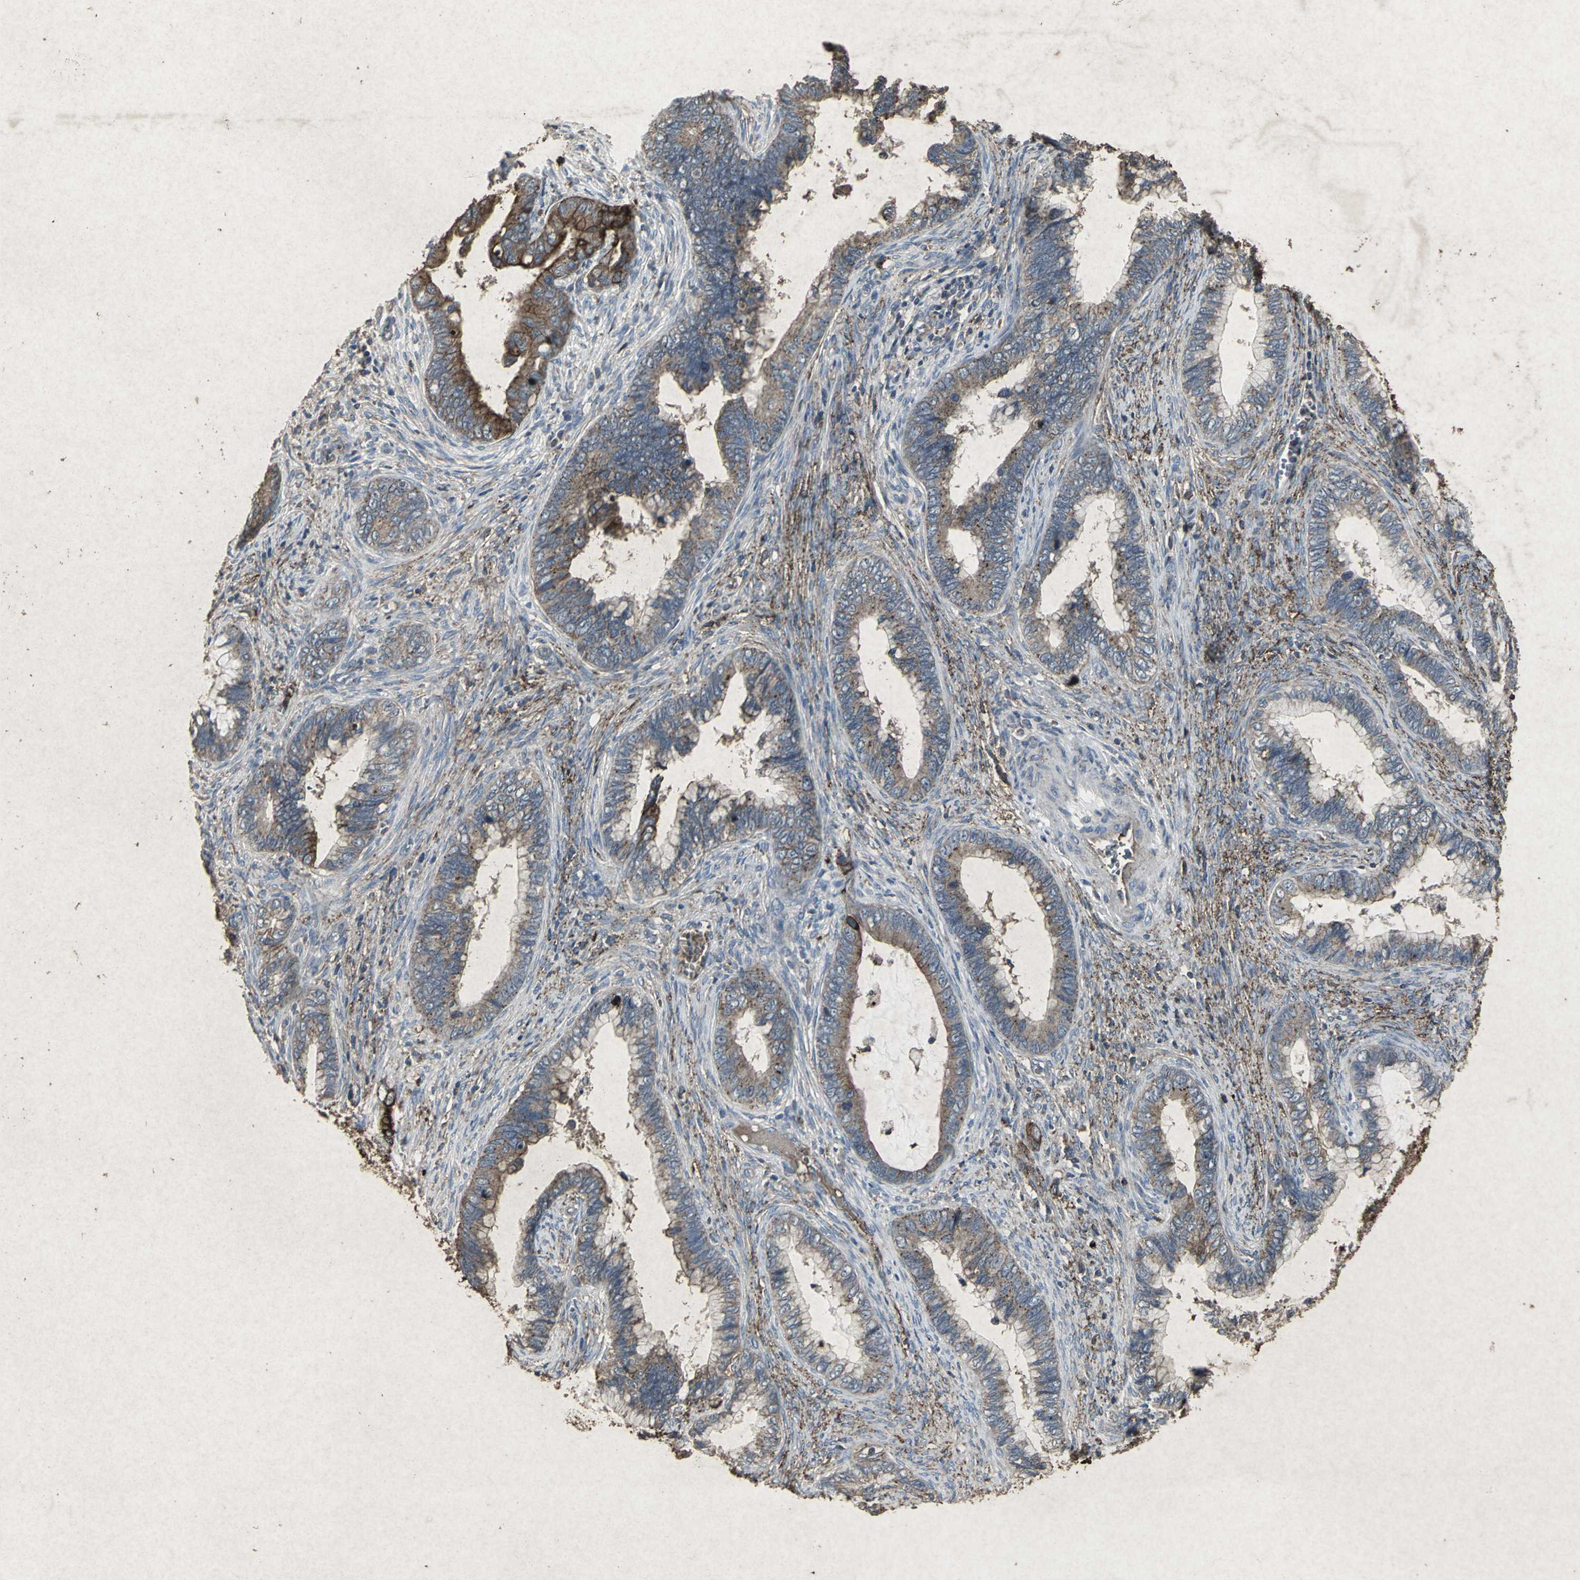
{"staining": {"intensity": "strong", "quantity": "25%-75%", "location": "cytoplasmic/membranous"}, "tissue": "cervical cancer", "cell_type": "Tumor cells", "image_type": "cancer", "snomed": [{"axis": "morphology", "description": "Adenocarcinoma, NOS"}, {"axis": "topography", "description": "Cervix"}], "caption": "A photomicrograph showing strong cytoplasmic/membranous expression in about 25%-75% of tumor cells in cervical adenocarcinoma, as visualized by brown immunohistochemical staining.", "gene": "CCR9", "patient": {"sex": "female", "age": 44}}